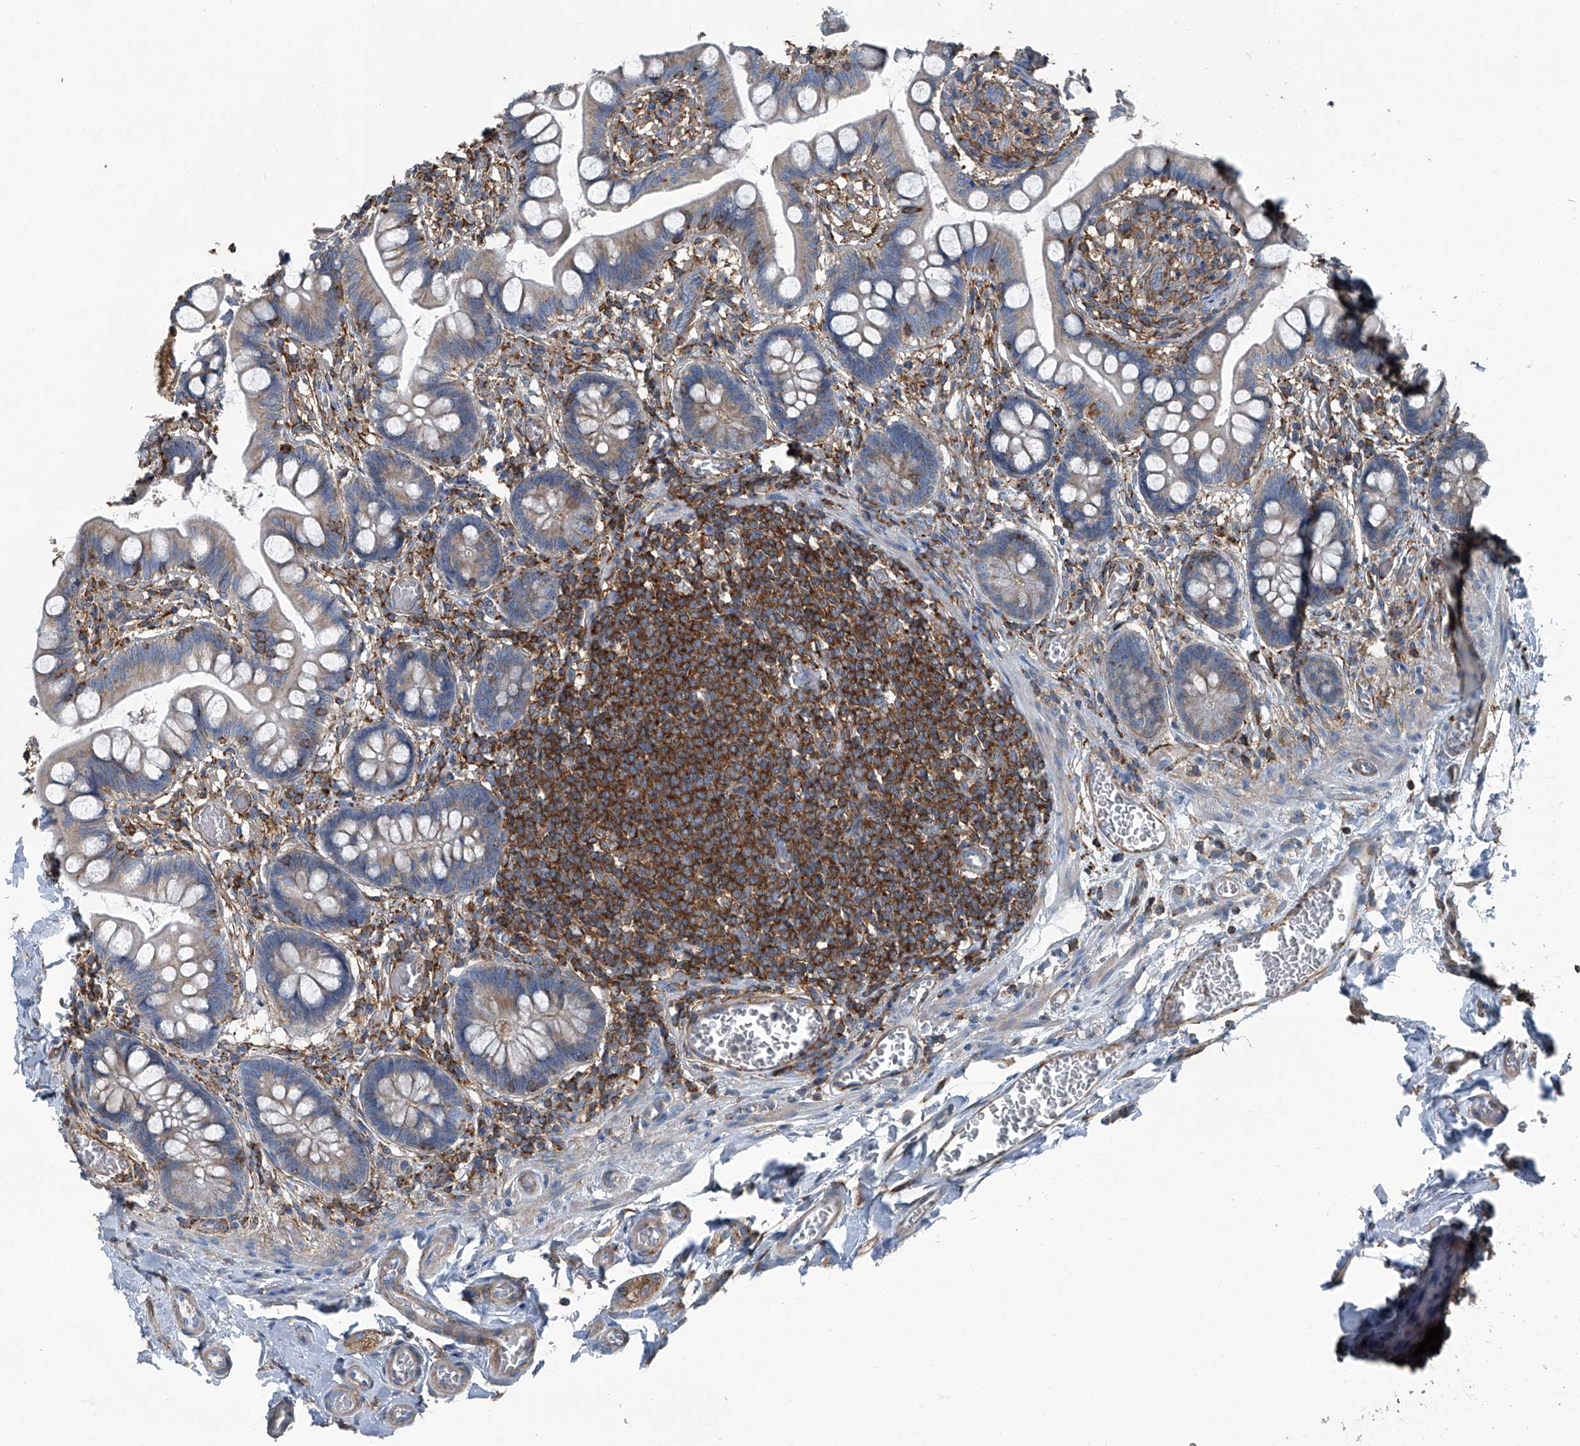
{"staining": {"intensity": "weak", "quantity": ">75%", "location": "cytoplasmic/membranous"}, "tissue": "small intestine", "cell_type": "Glandular cells", "image_type": "normal", "snomed": [{"axis": "morphology", "description": "Normal tissue, NOS"}, {"axis": "topography", "description": "Small intestine"}], "caption": "Immunohistochemical staining of benign small intestine demonstrates weak cytoplasmic/membranous protein positivity in approximately >75% of glandular cells.", "gene": "SEPTIN7", "patient": {"sex": "male", "age": 52}}